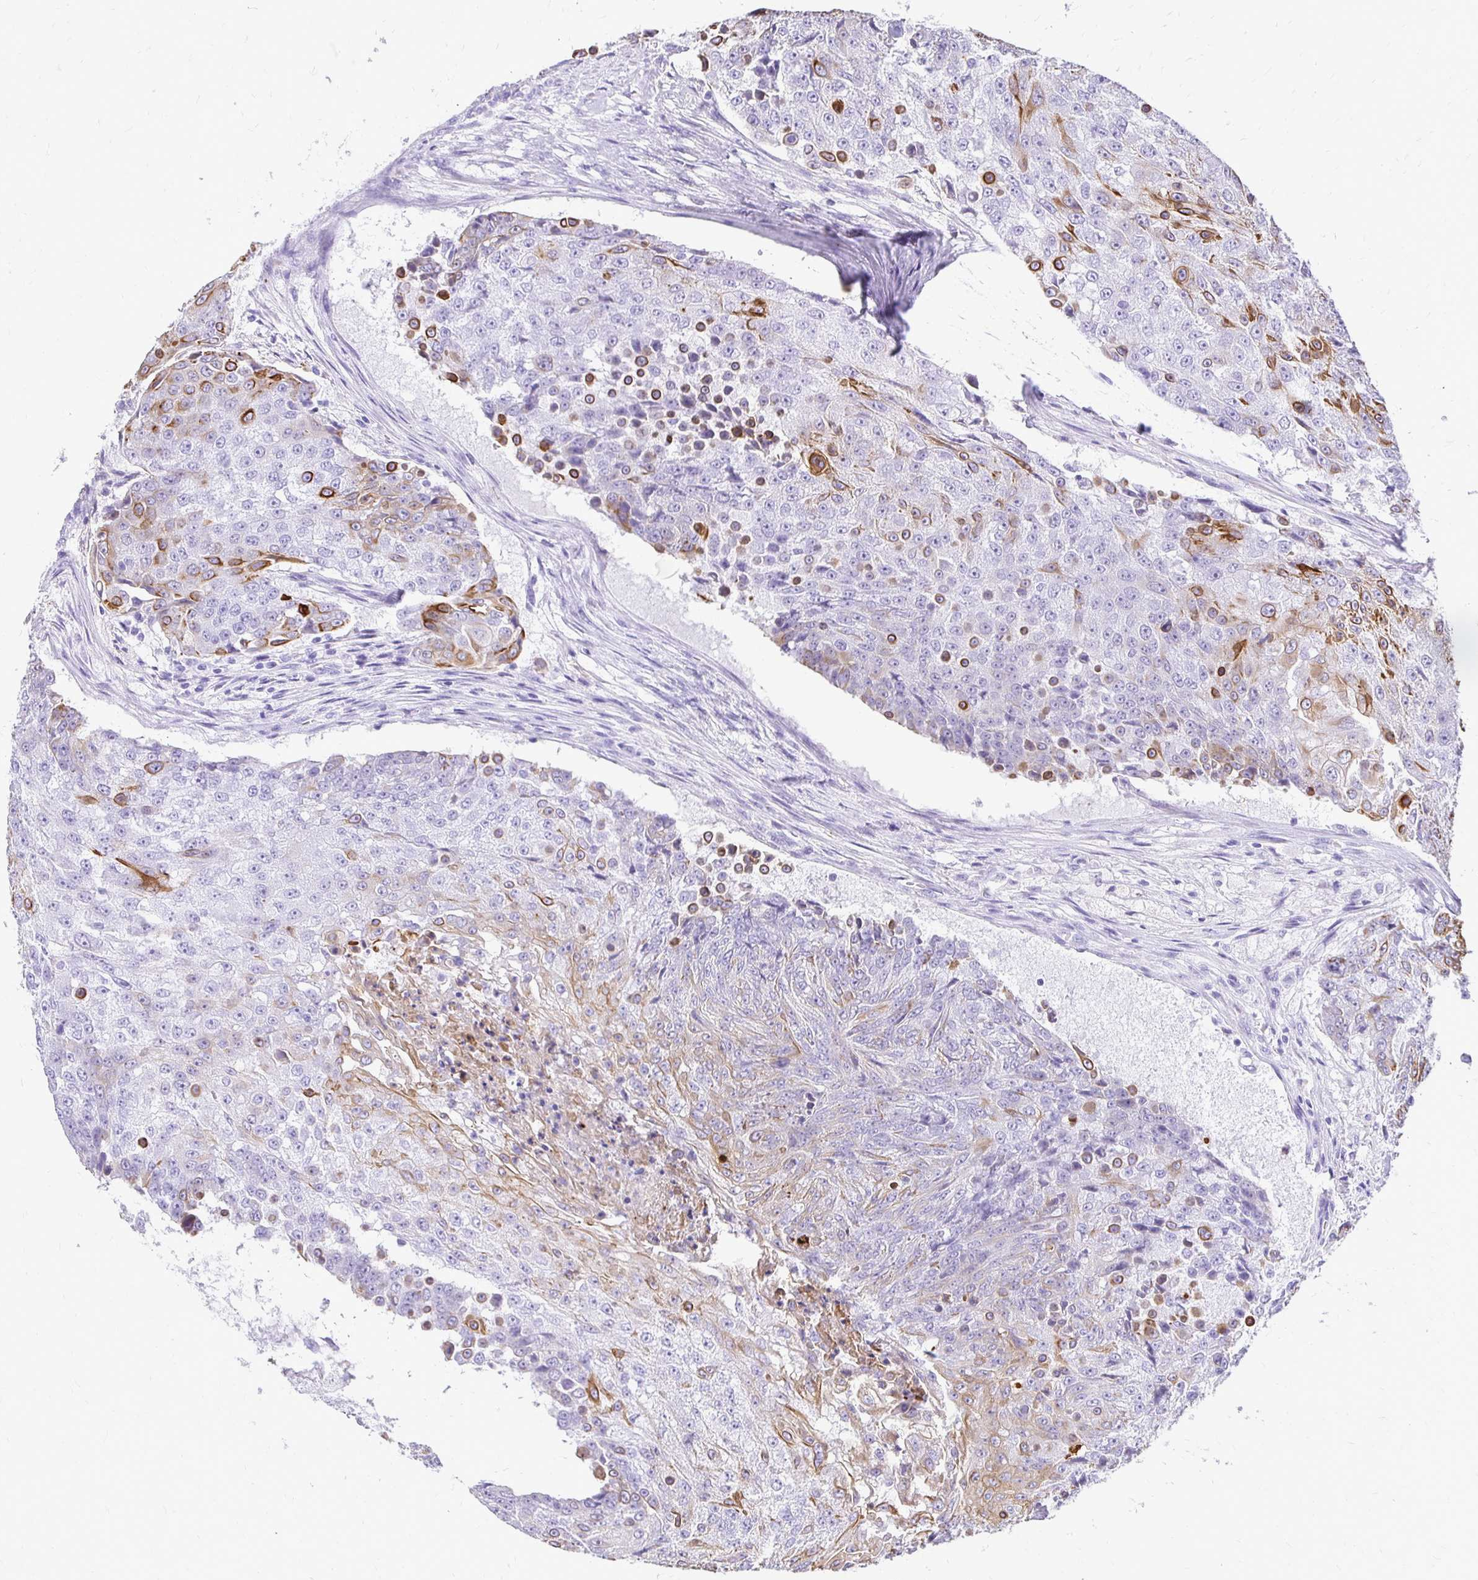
{"staining": {"intensity": "moderate", "quantity": "25%-75%", "location": "cytoplasmic/membranous"}, "tissue": "urothelial cancer", "cell_type": "Tumor cells", "image_type": "cancer", "snomed": [{"axis": "morphology", "description": "Urothelial carcinoma, High grade"}, {"axis": "topography", "description": "Urinary bladder"}], "caption": "Moderate cytoplasmic/membranous positivity for a protein is present in about 25%-75% of tumor cells of urothelial carcinoma (high-grade) using immunohistochemistry (IHC).", "gene": "TAF1D", "patient": {"sex": "female", "age": 63}}